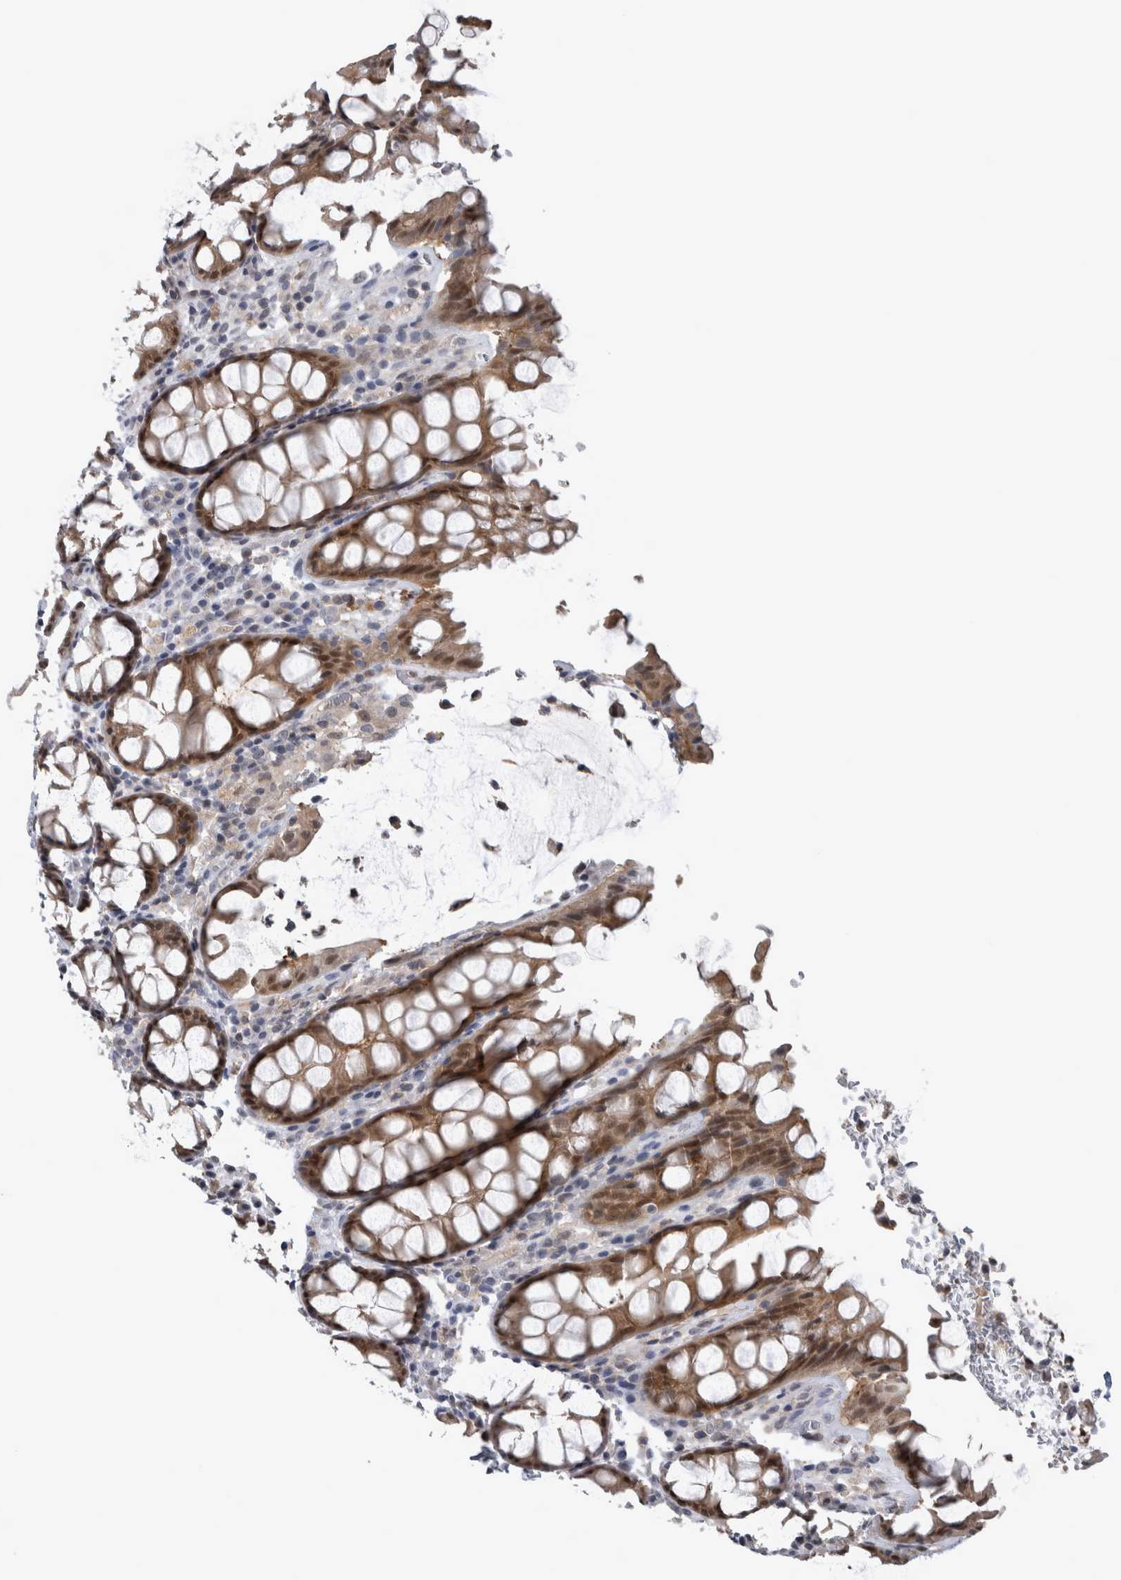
{"staining": {"intensity": "strong", "quantity": ">75%", "location": "cytoplasmic/membranous,nuclear"}, "tissue": "rectum", "cell_type": "Glandular cells", "image_type": "normal", "snomed": [{"axis": "morphology", "description": "Normal tissue, NOS"}, {"axis": "topography", "description": "Rectum"}], "caption": "Immunohistochemical staining of benign human rectum reveals >75% levels of strong cytoplasmic/membranous,nuclear protein expression in about >75% of glandular cells. The staining is performed using DAB brown chromogen to label protein expression. The nuclei are counter-stained blue using hematoxylin.", "gene": "NAPRT", "patient": {"sex": "male", "age": 64}}